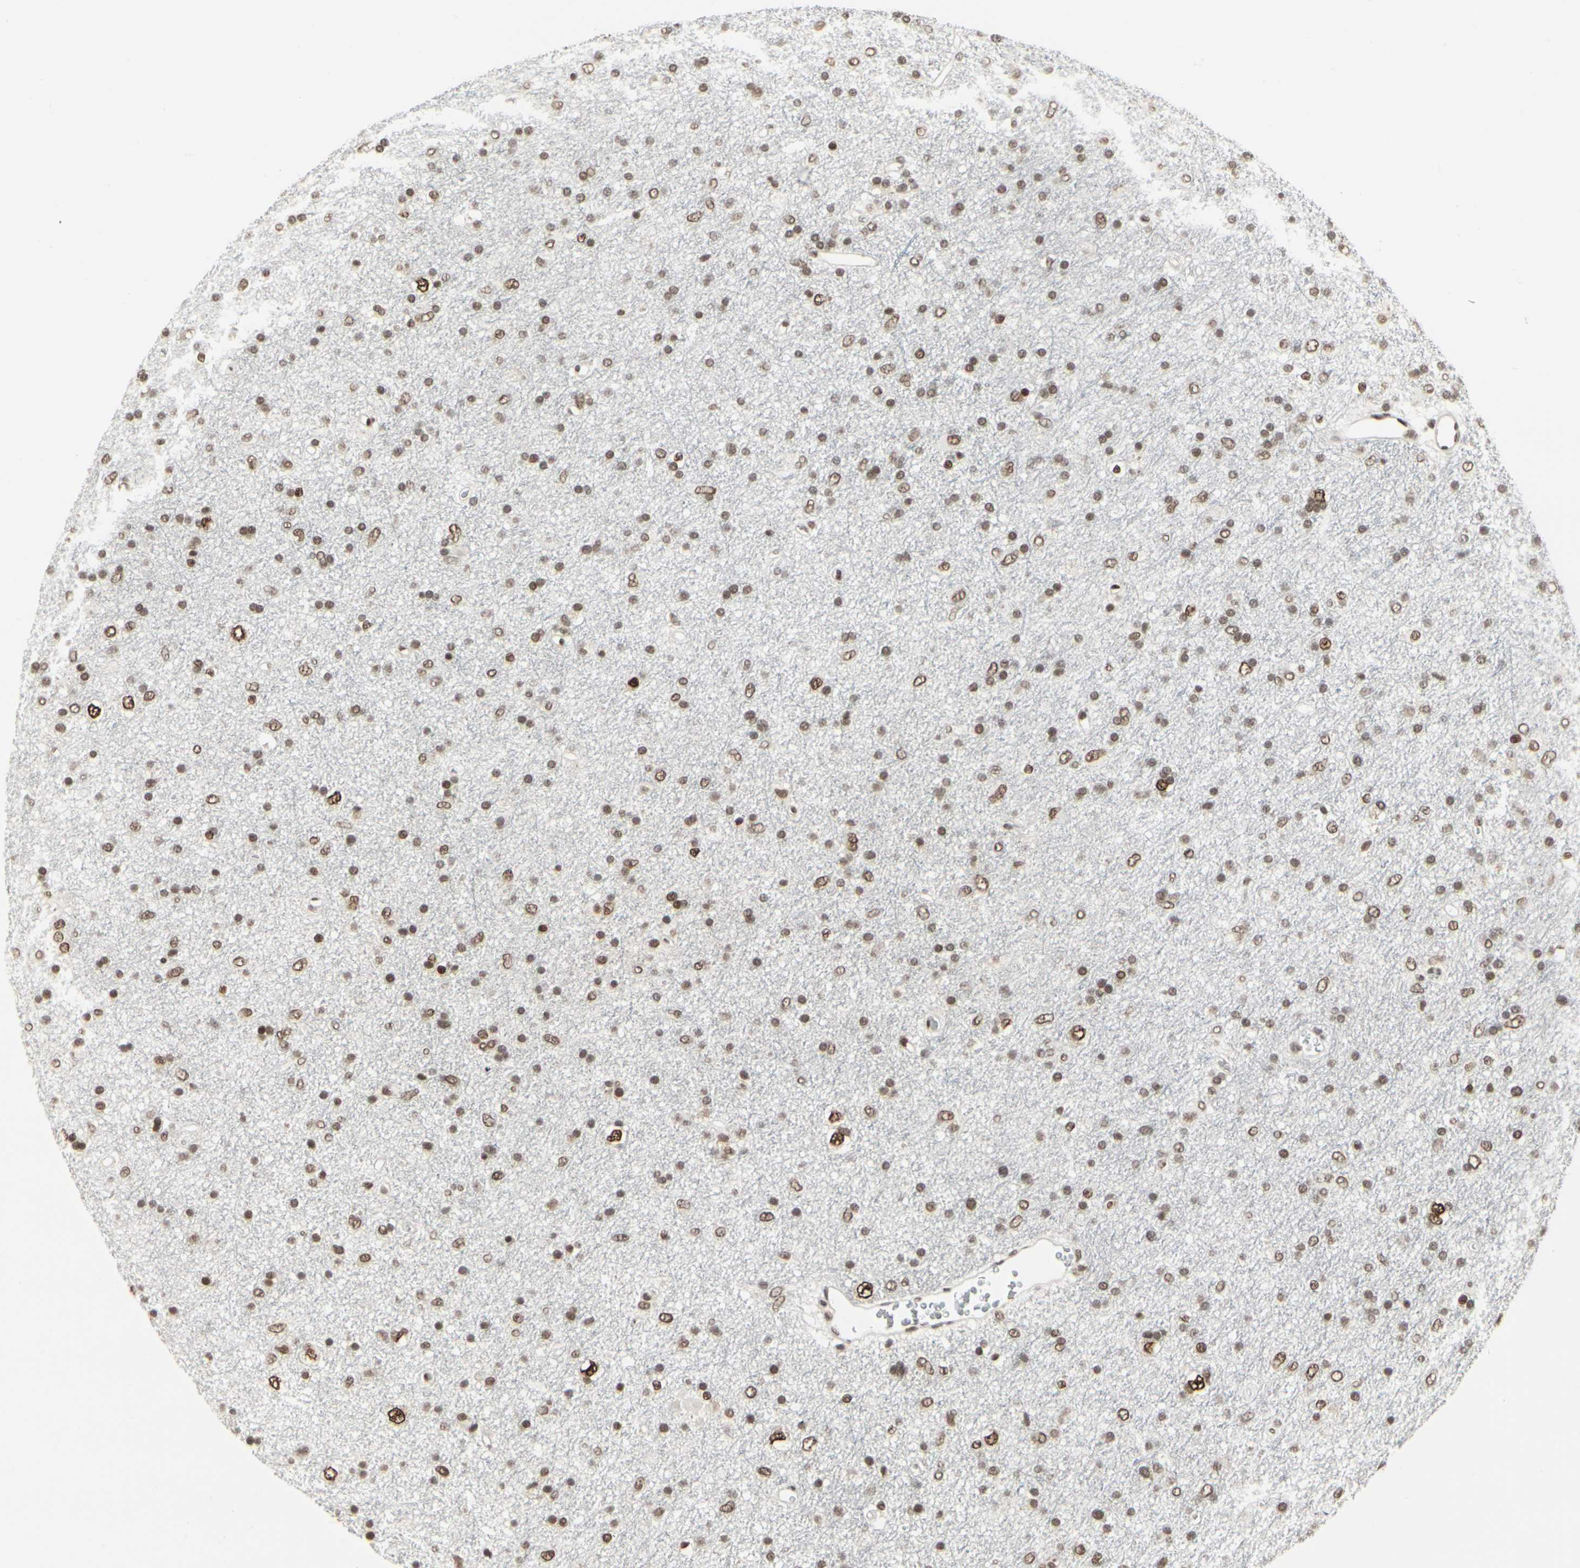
{"staining": {"intensity": "moderate", "quantity": ">75%", "location": "nuclear"}, "tissue": "glioma", "cell_type": "Tumor cells", "image_type": "cancer", "snomed": [{"axis": "morphology", "description": "Glioma, malignant, Low grade"}, {"axis": "topography", "description": "Brain"}], "caption": "Approximately >75% of tumor cells in glioma show moderate nuclear protein expression as visualized by brown immunohistochemical staining.", "gene": "HMG20A", "patient": {"sex": "male", "age": 77}}